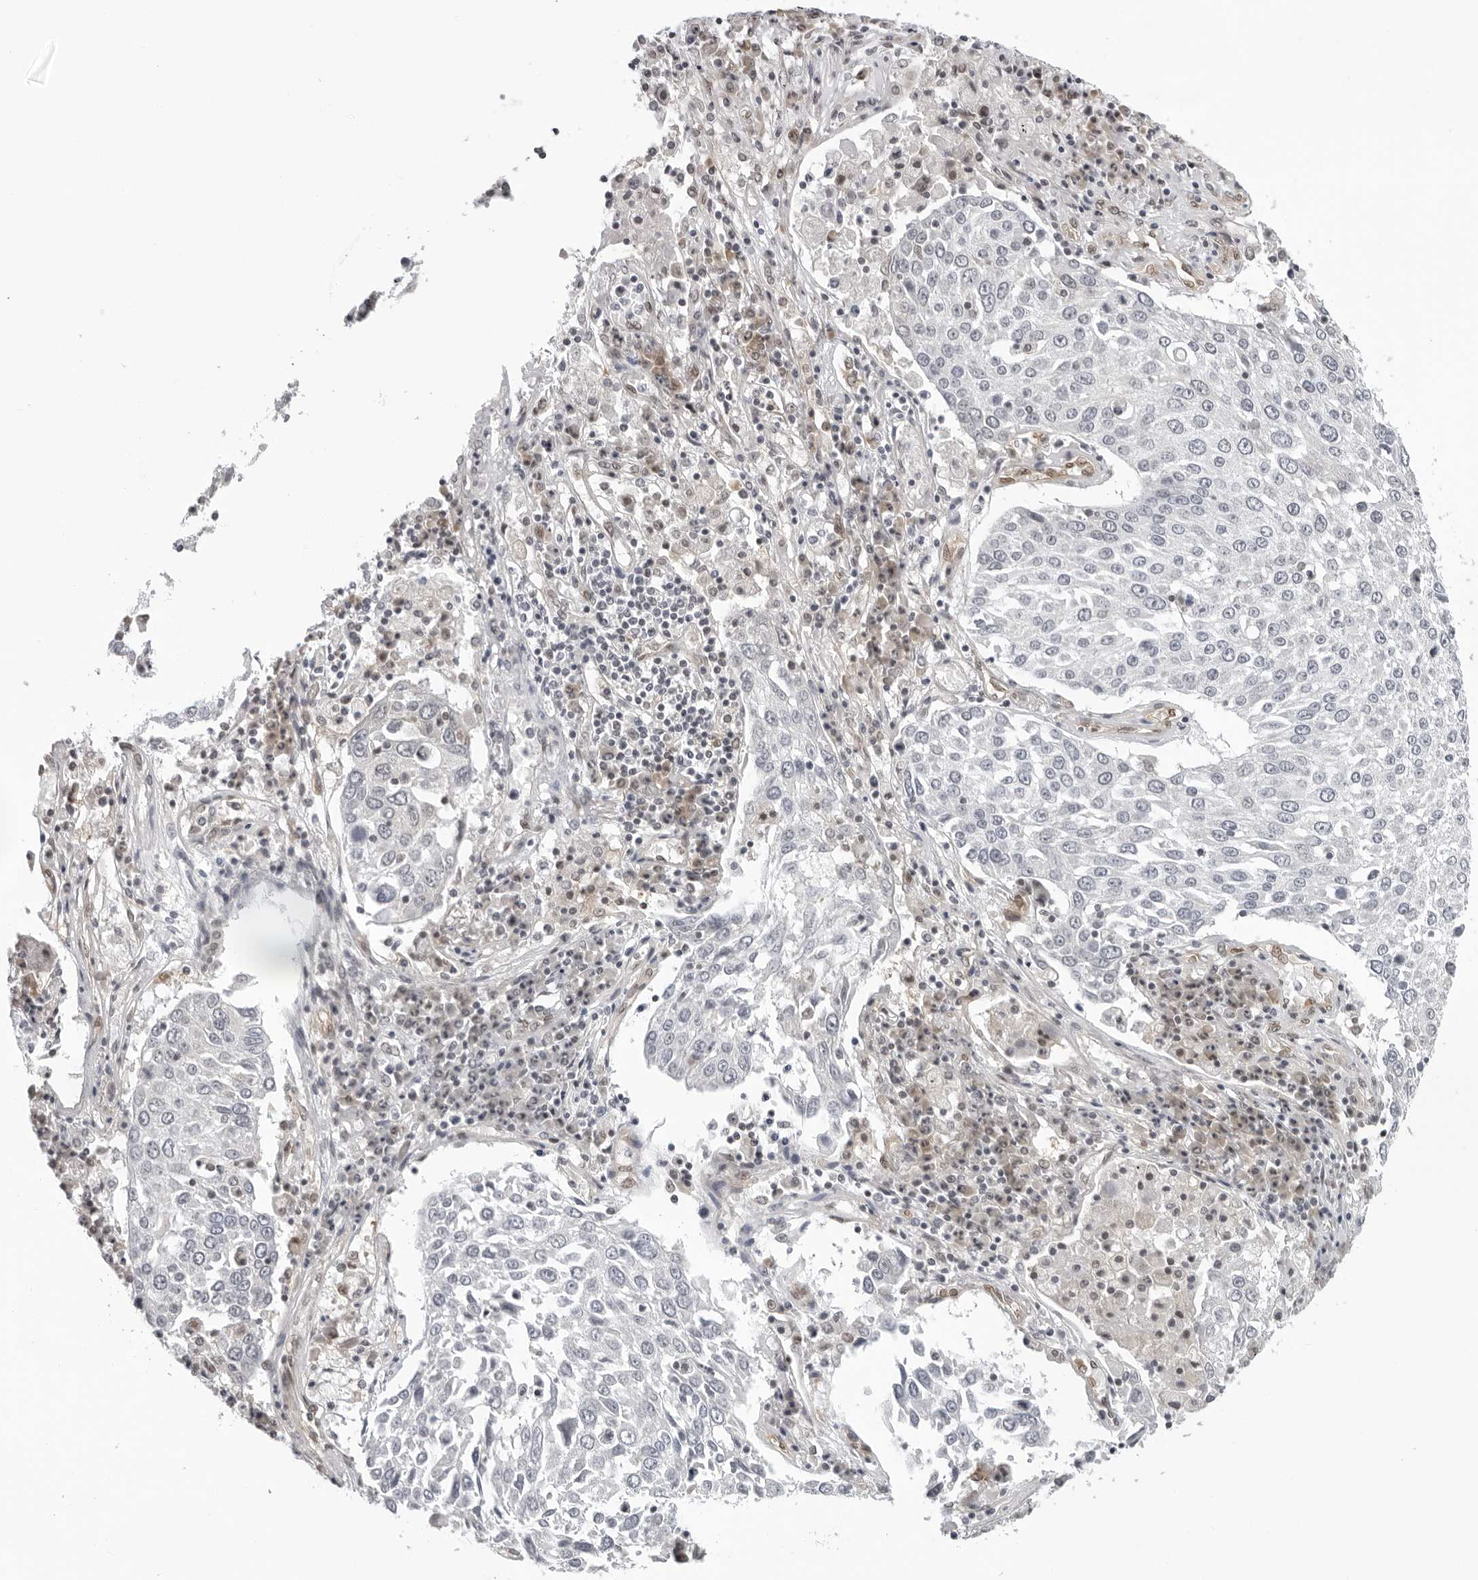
{"staining": {"intensity": "negative", "quantity": "none", "location": "none"}, "tissue": "lung cancer", "cell_type": "Tumor cells", "image_type": "cancer", "snomed": [{"axis": "morphology", "description": "Squamous cell carcinoma, NOS"}, {"axis": "topography", "description": "Lung"}], "caption": "IHC photomicrograph of neoplastic tissue: squamous cell carcinoma (lung) stained with DAB displays no significant protein staining in tumor cells. (DAB immunohistochemistry (IHC) visualized using brightfield microscopy, high magnification).", "gene": "CASP7", "patient": {"sex": "male", "age": 65}}